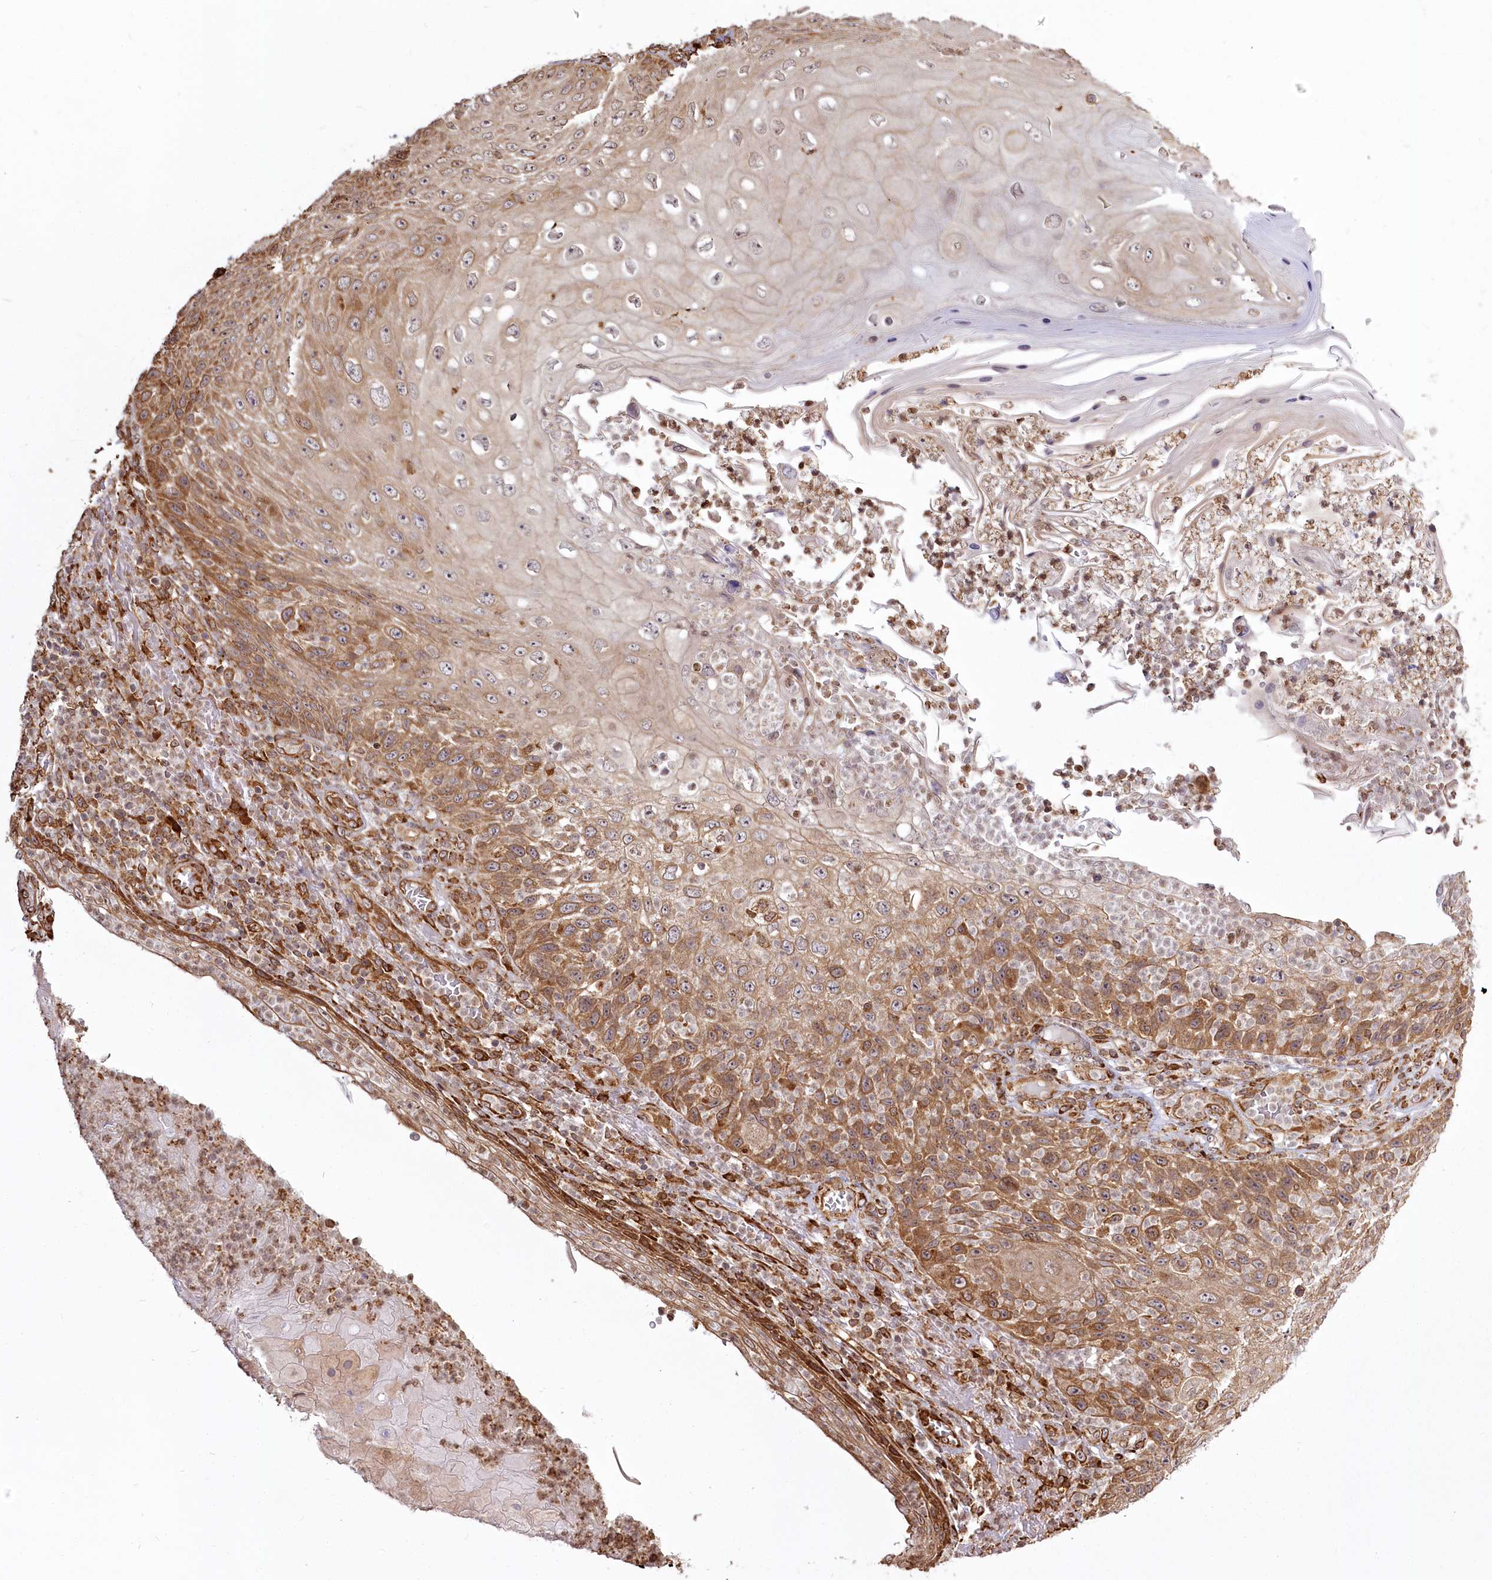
{"staining": {"intensity": "moderate", "quantity": "25%-75%", "location": "cytoplasmic/membranous"}, "tissue": "skin cancer", "cell_type": "Tumor cells", "image_type": "cancer", "snomed": [{"axis": "morphology", "description": "Squamous cell carcinoma, NOS"}, {"axis": "topography", "description": "Skin"}], "caption": "Immunohistochemical staining of human skin squamous cell carcinoma exhibits medium levels of moderate cytoplasmic/membranous positivity in approximately 25%-75% of tumor cells.", "gene": "FAM13A", "patient": {"sex": "female", "age": 88}}